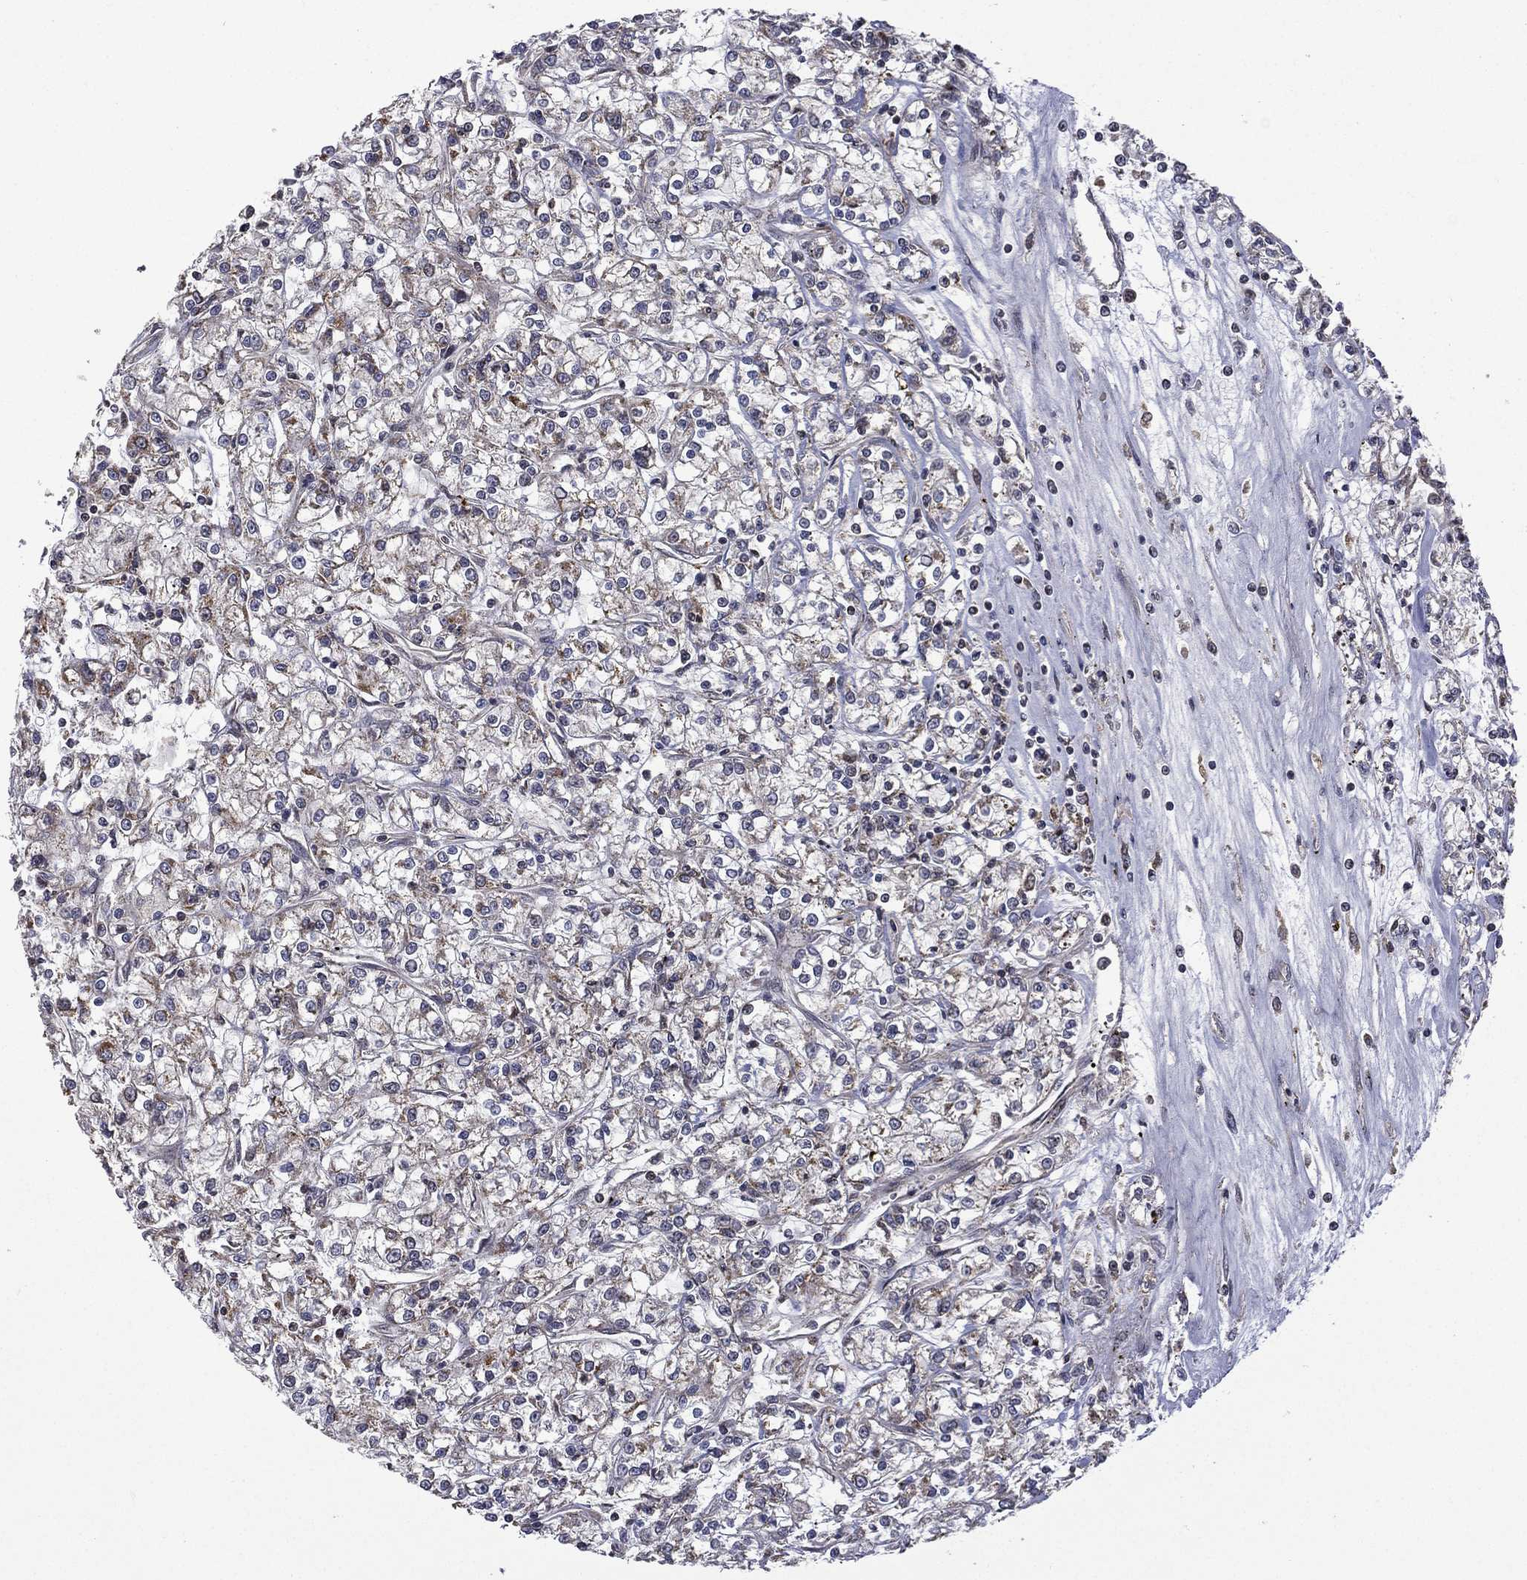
{"staining": {"intensity": "weak", "quantity": "25%-75%", "location": "cytoplasmic/membranous"}, "tissue": "renal cancer", "cell_type": "Tumor cells", "image_type": "cancer", "snomed": [{"axis": "morphology", "description": "Adenocarcinoma, NOS"}, {"axis": "topography", "description": "Kidney"}], "caption": "Renal cancer was stained to show a protein in brown. There is low levels of weak cytoplasmic/membranous expression in about 25%-75% of tumor cells. The staining is performed using DAB brown chromogen to label protein expression. The nuclei are counter-stained blue using hematoxylin.", "gene": "GIMAP6", "patient": {"sex": "female", "age": 59}}